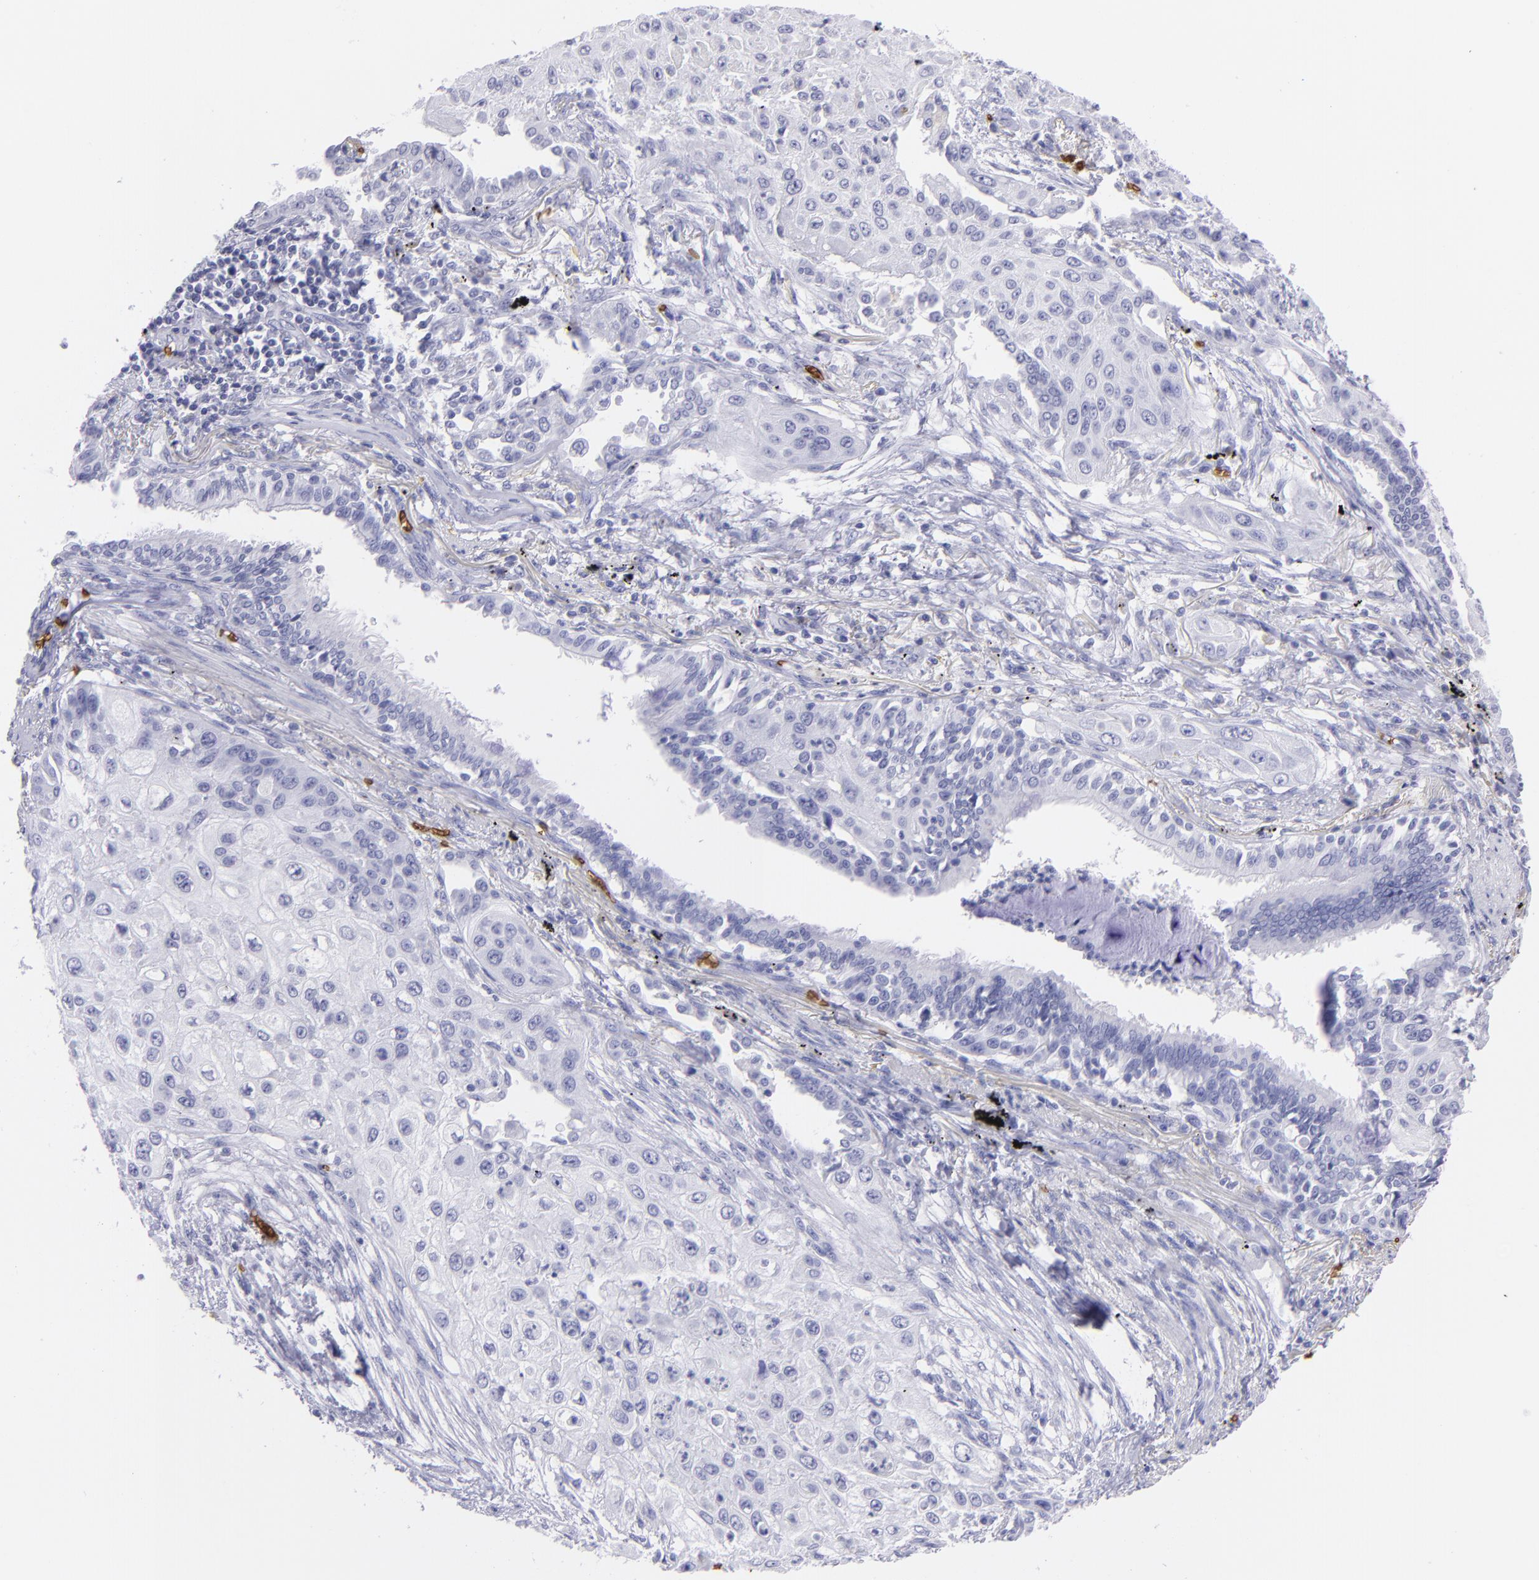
{"staining": {"intensity": "negative", "quantity": "none", "location": "none"}, "tissue": "lung cancer", "cell_type": "Tumor cells", "image_type": "cancer", "snomed": [{"axis": "morphology", "description": "Squamous cell carcinoma, NOS"}, {"axis": "topography", "description": "Lung"}], "caption": "This is an immunohistochemistry image of human squamous cell carcinoma (lung). There is no positivity in tumor cells.", "gene": "GYPA", "patient": {"sex": "male", "age": 71}}